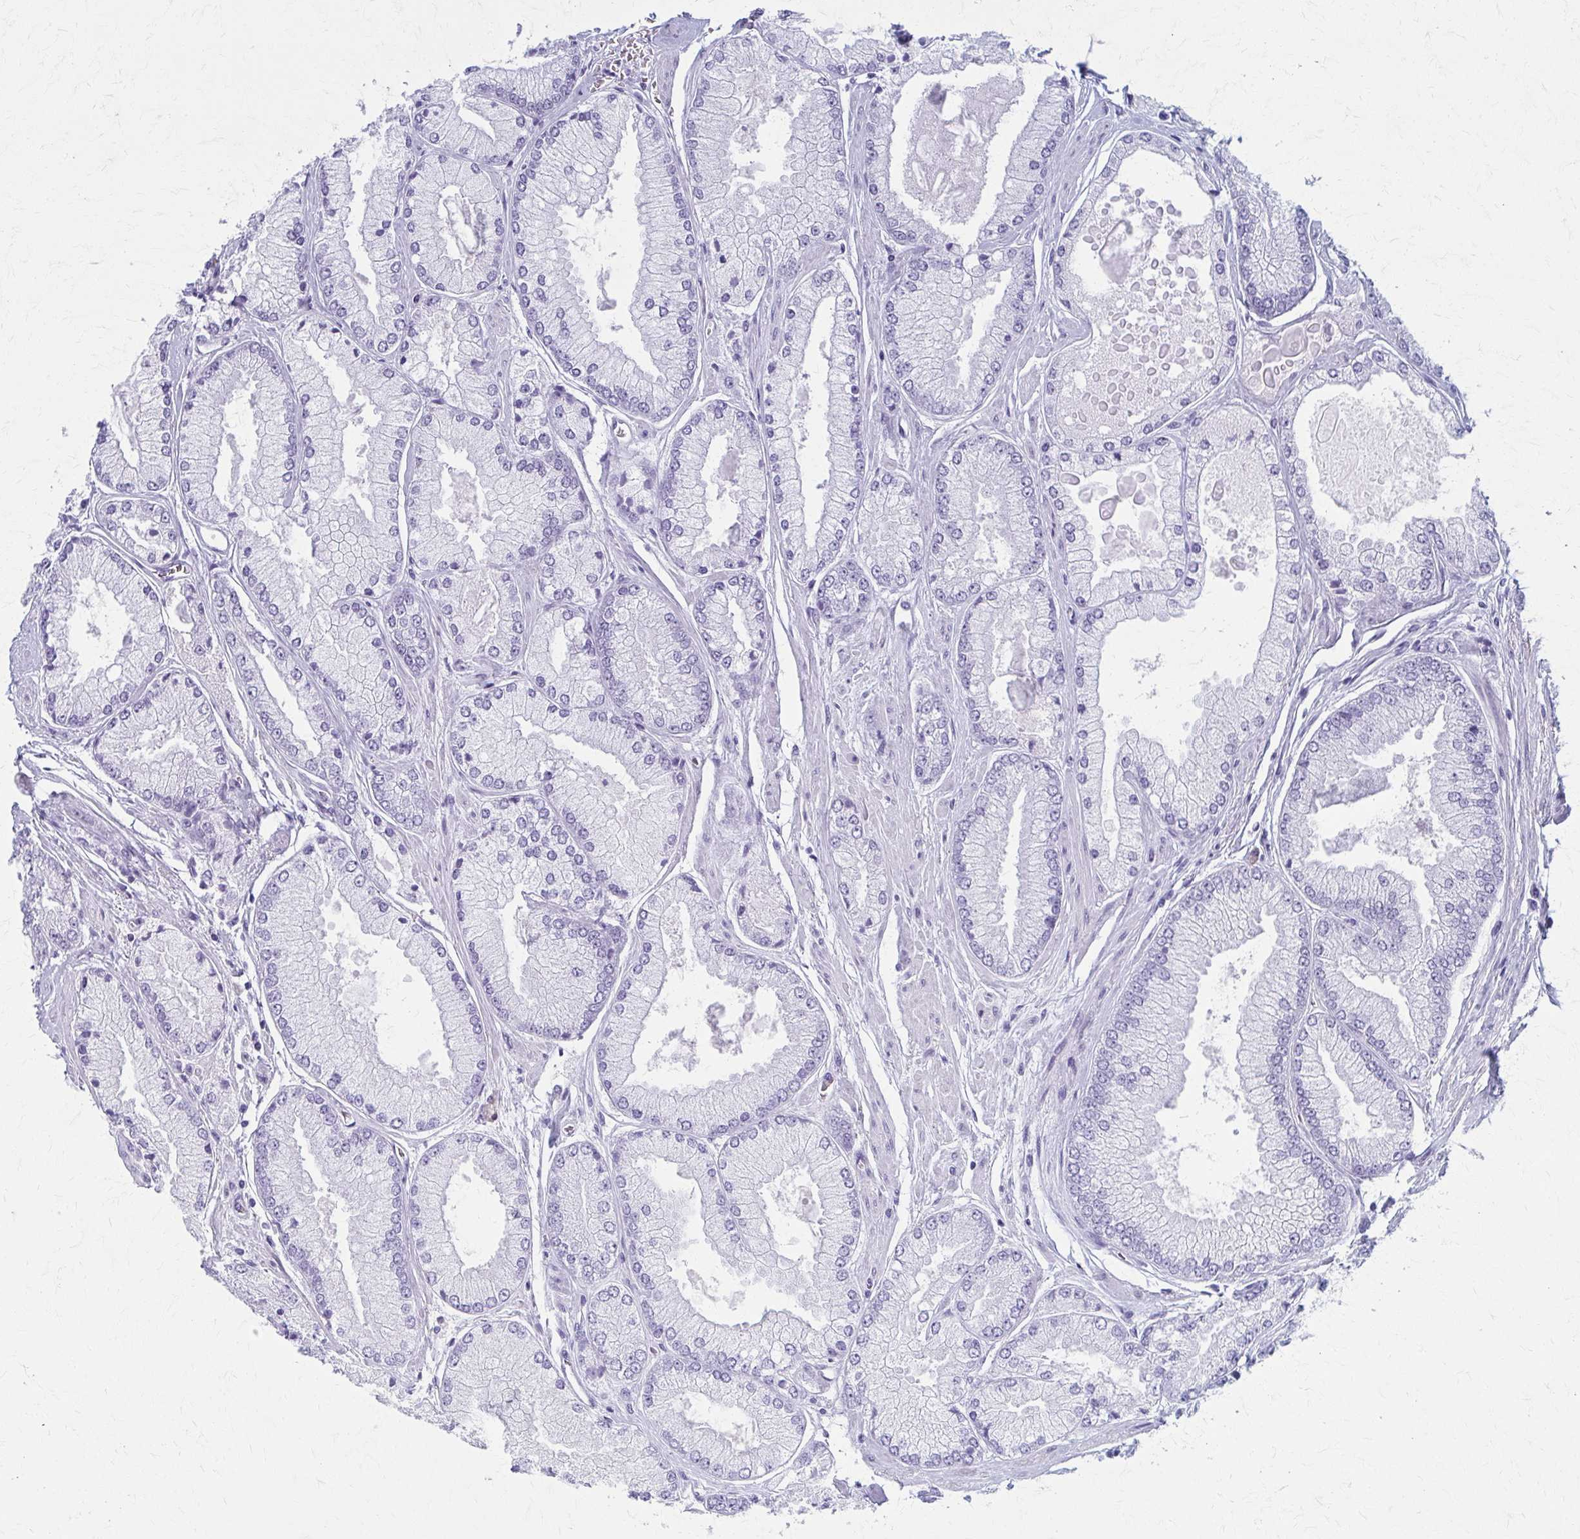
{"staining": {"intensity": "negative", "quantity": "none", "location": "none"}, "tissue": "prostate cancer", "cell_type": "Tumor cells", "image_type": "cancer", "snomed": [{"axis": "morphology", "description": "Adenocarcinoma, Low grade"}, {"axis": "topography", "description": "Prostate"}], "caption": "Immunohistochemistry (IHC) micrograph of neoplastic tissue: human low-grade adenocarcinoma (prostate) stained with DAB (3,3'-diaminobenzidine) demonstrates no significant protein staining in tumor cells.", "gene": "CELF5", "patient": {"sex": "male", "age": 67}}